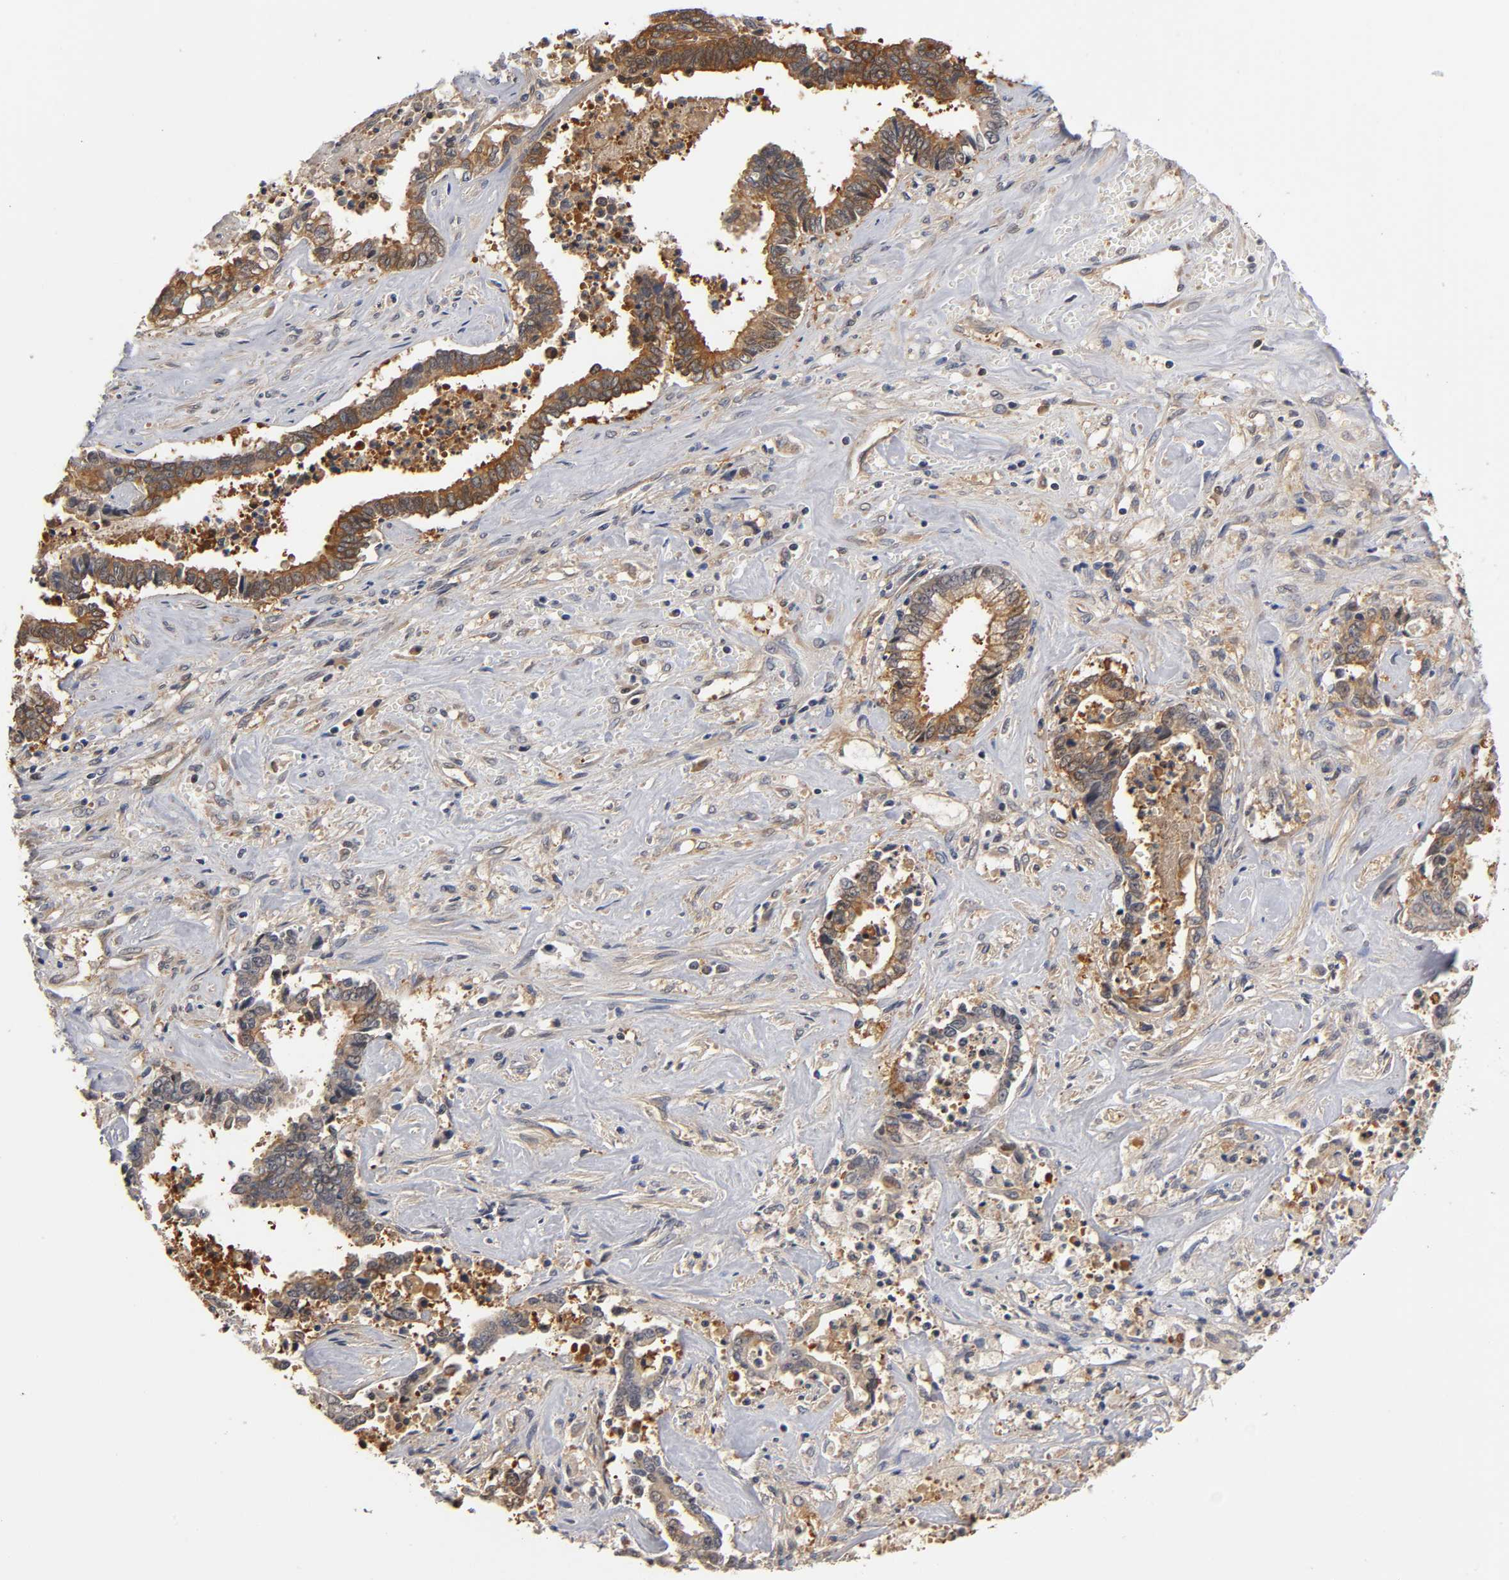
{"staining": {"intensity": "weak", "quantity": ">75%", "location": "cytoplasmic/membranous"}, "tissue": "liver cancer", "cell_type": "Tumor cells", "image_type": "cancer", "snomed": [{"axis": "morphology", "description": "Cholangiocarcinoma"}, {"axis": "topography", "description": "Liver"}], "caption": "Immunohistochemical staining of human liver cancer (cholangiocarcinoma) shows low levels of weak cytoplasmic/membranous protein expression in approximately >75% of tumor cells.", "gene": "PDE5A", "patient": {"sex": "male", "age": 57}}